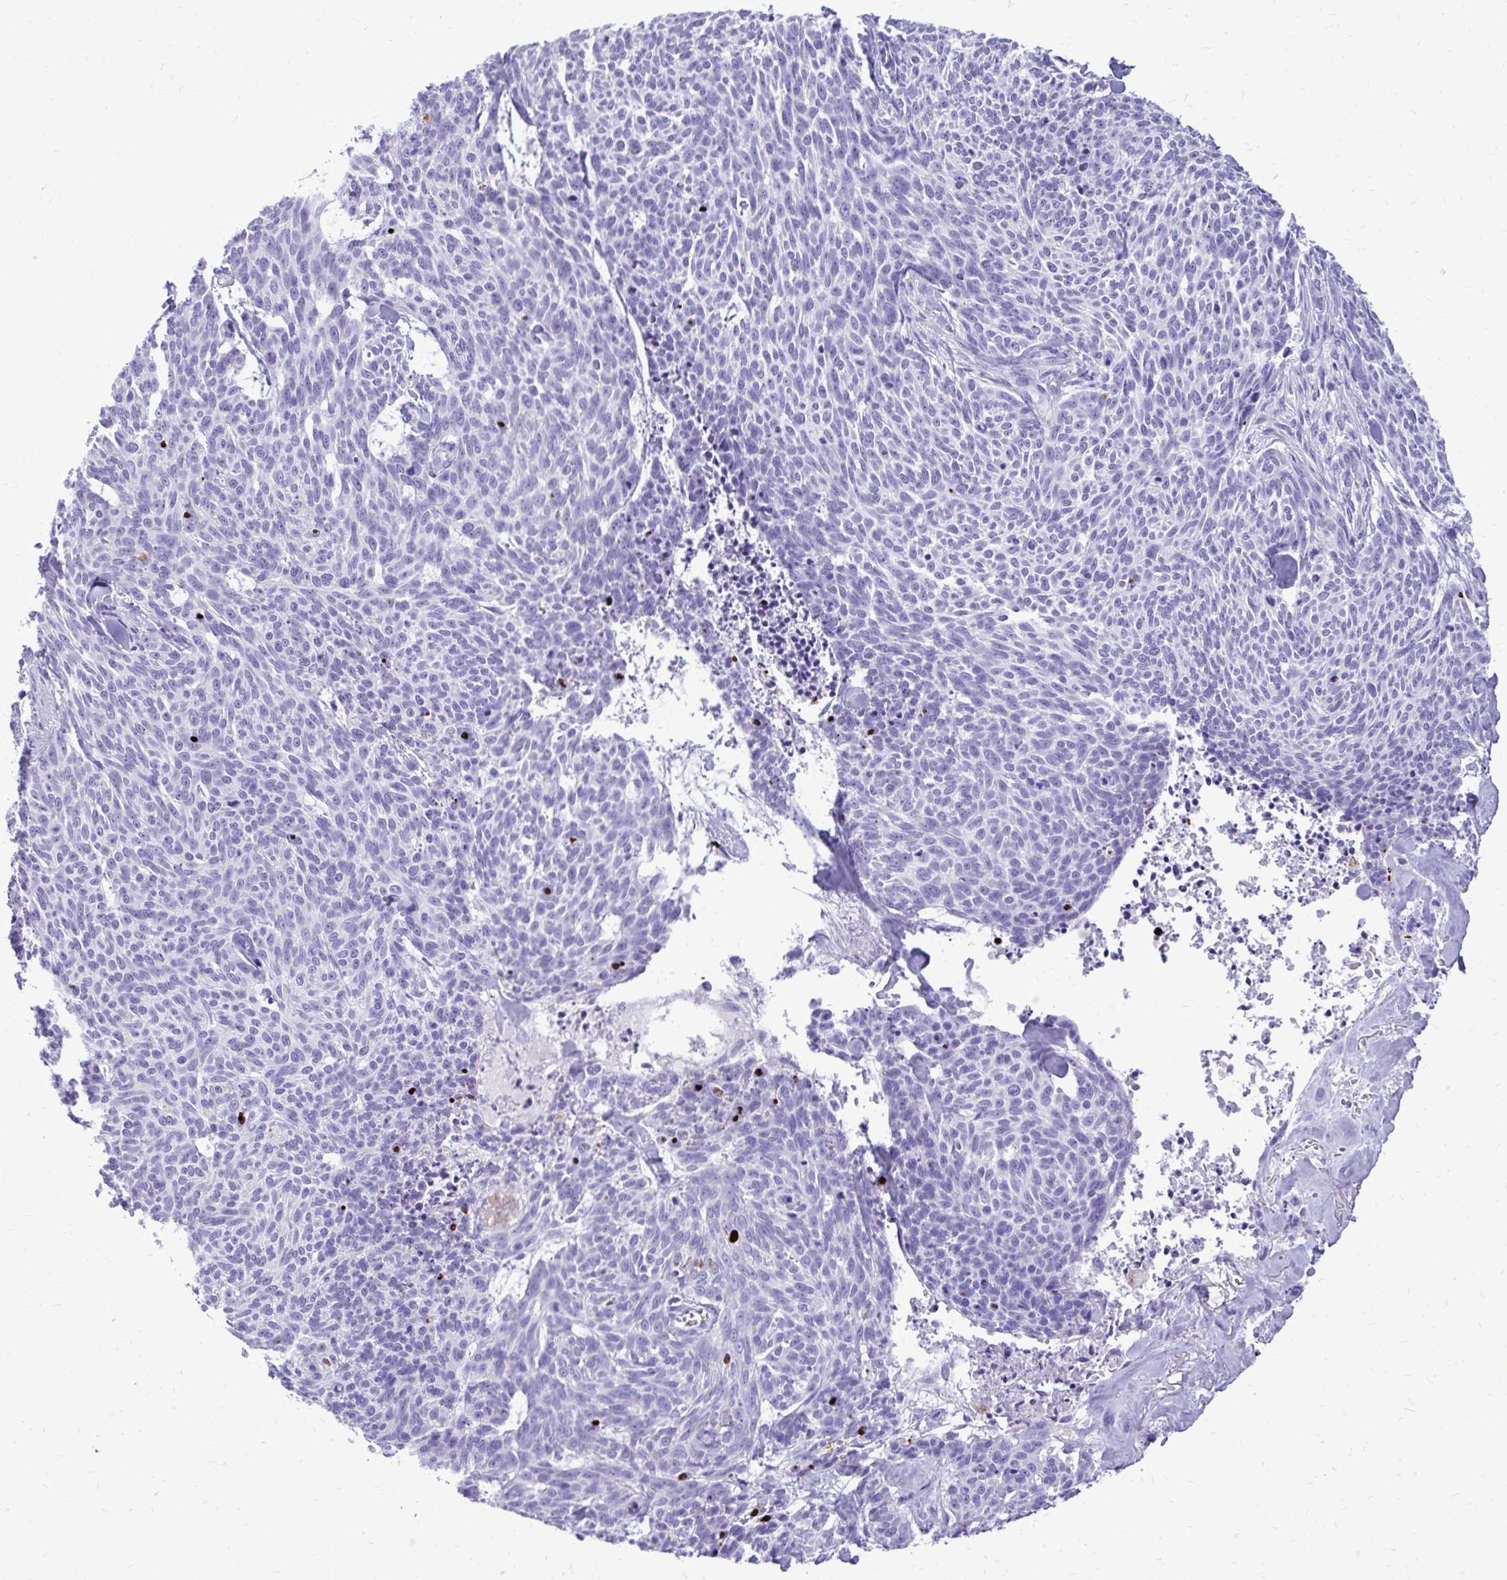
{"staining": {"intensity": "negative", "quantity": "none", "location": "none"}, "tissue": "skin cancer", "cell_type": "Tumor cells", "image_type": "cancer", "snomed": [{"axis": "morphology", "description": "Basal cell carcinoma"}, {"axis": "topography", "description": "Skin"}], "caption": "There is no significant staining in tumor cells of skin basal cell carcinoma.", "gene": "BCL6B", "patient": {"sex": "female", "age": 93}}